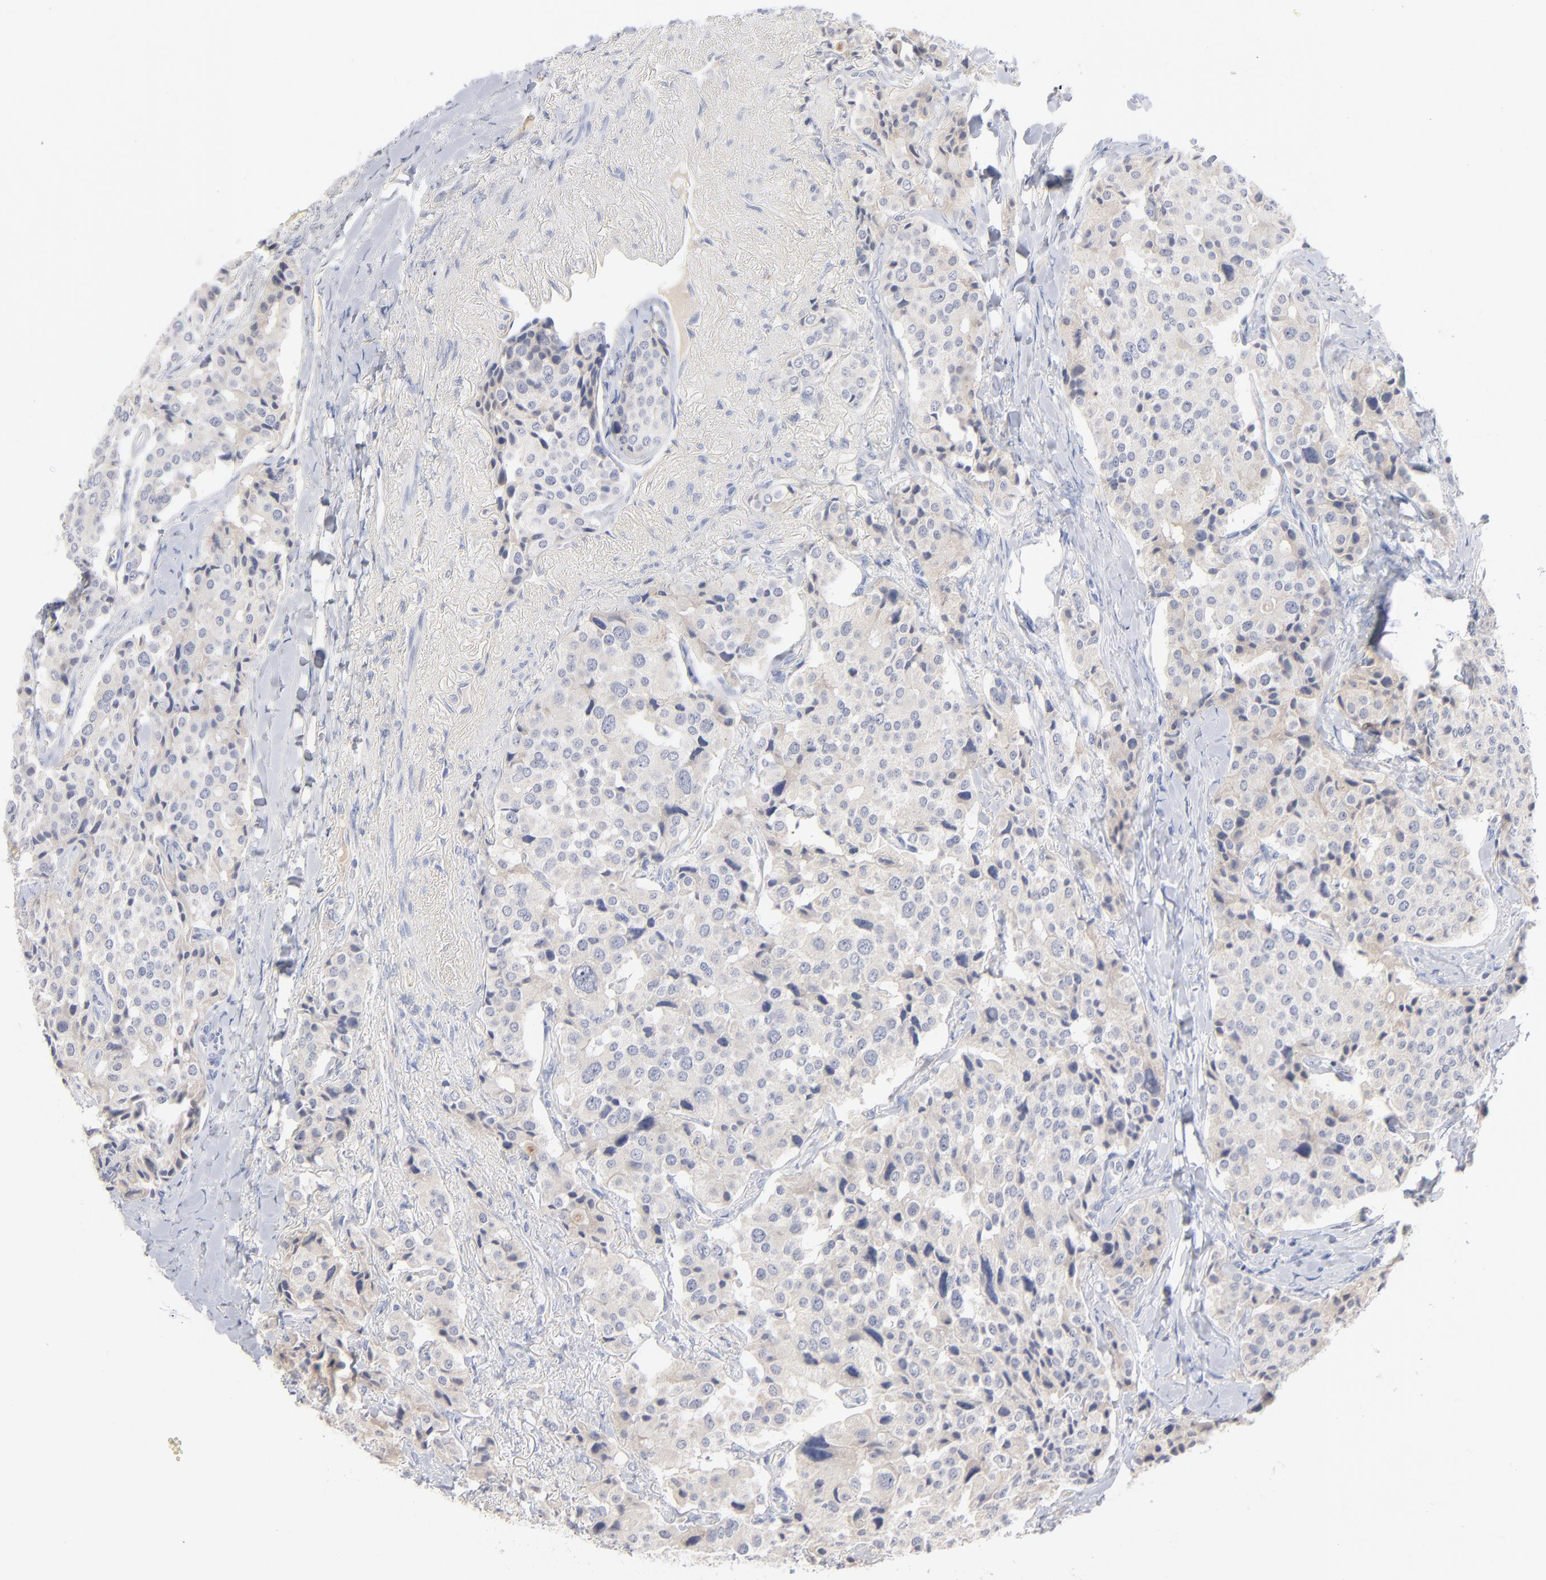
{"staining": {"intensity": "negative", "quantity": "none", "location": "none"}, "tissue": "carcinoid", "cell_type": "Tumor cells", "image_type": "cancer", "snomed": [{"axis": "morphology", "description": "Carcinoid, malignant, NOS"}, {"axis": "topography", "description": "Colon"}], "caption": "The micrograph reveals no significant staining in tumor cells of carcinoid.", "gene": "F12", "patient": {"sex": "female", "age": 61}}